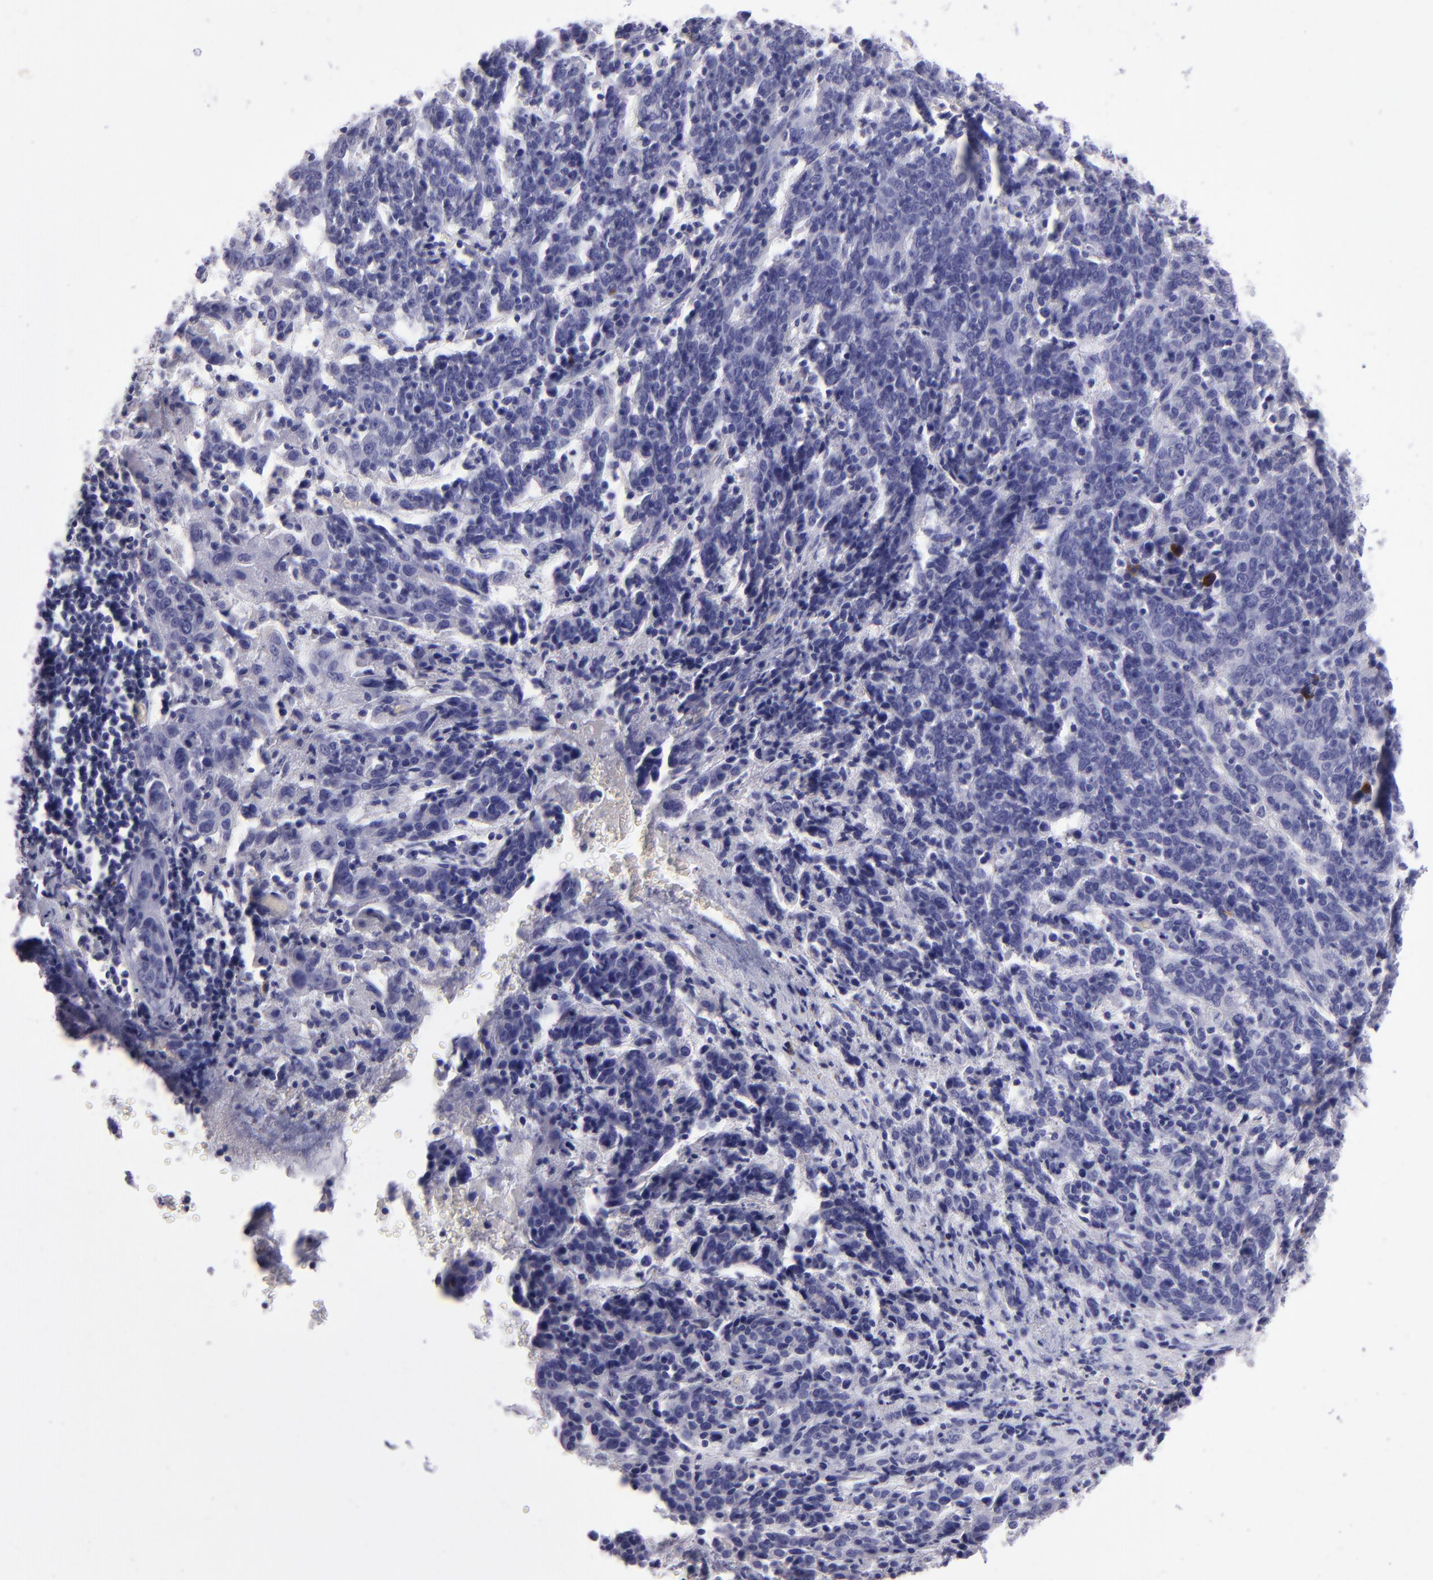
{"staining": {"intensity": "negative", "quantity": "none", "location": "none"}, "tissue": "cervical cancer", "cell_type": "Tumor cells", "image_type": "cancer", "snomed": [{"axis": "morphology", "description": "Normal tissue, NOS"}, {"axis": "morphology", "description": "Squamous cell carcinoma, NOS"}, {"axis": "topography", "description": "Cervix"}], "caption": "Immunohistochemical staining of squamous cell carcinoma (cervical) displays no significant staining in tumor cells.", "gene": "TYRP1", "patient": {"sex": "female", "age": 67}}